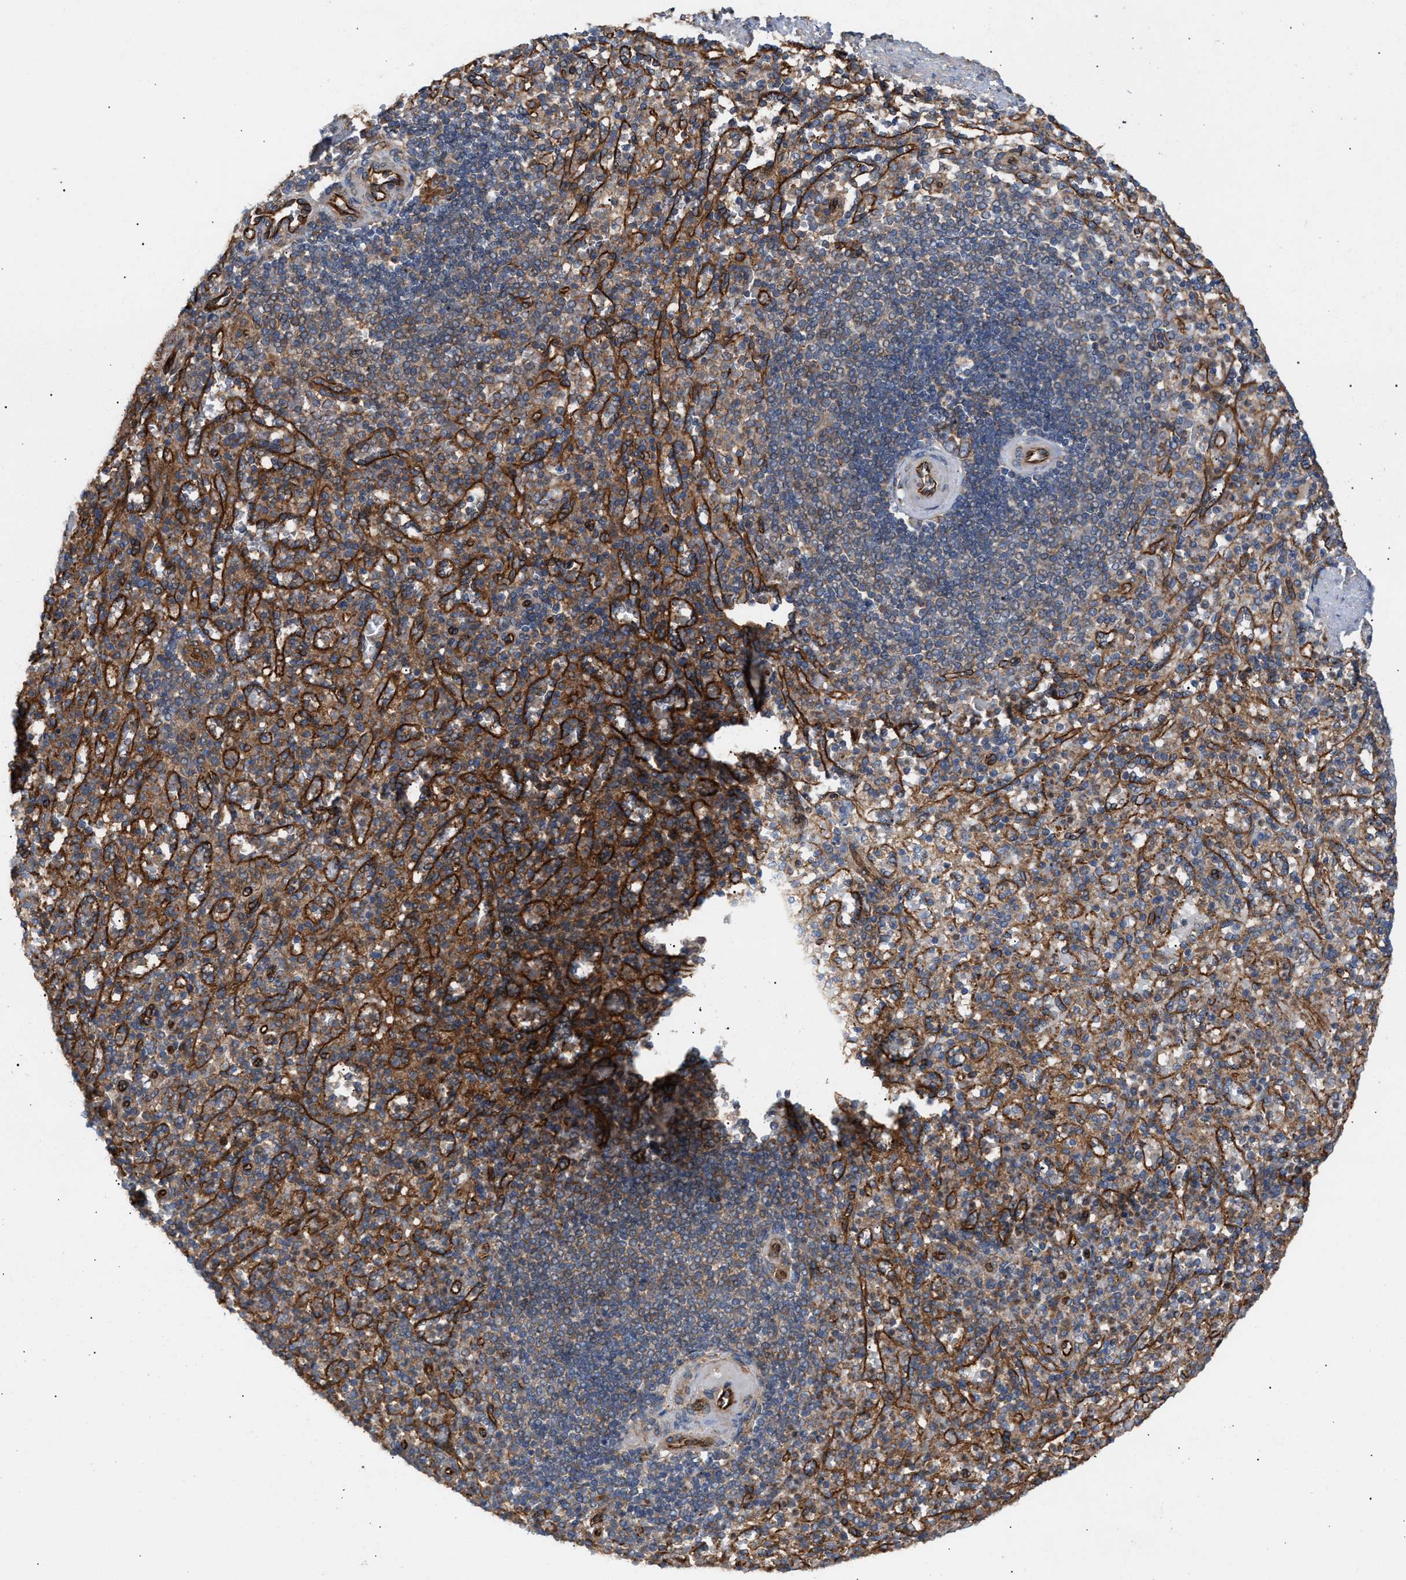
{"staining": {"intensity": "moderate", "quantity": ">75%", "location": "cytoplasmic/membranous"}, "tissue": "spleen", "cell_type": "Cells in red pulp", "image_type": "normal", "snomed": [{"axis": "morphology", "description": "Normal tissue, NOS"}, {"axis": "topography", "description": "Spleen"}], "caption": "Immunohistochemical staining of unremarkable spleen shows medium levels of moderate cytoplasmic/membranous positivity in approximately >75% of cells in red pulp. (DAB (3,3'-diaminobenzidine) = brown stain, brightfield microscopy at high magnification).", "gene": "EPS15L1", "patient": {"sex": "female", "age": 74}}